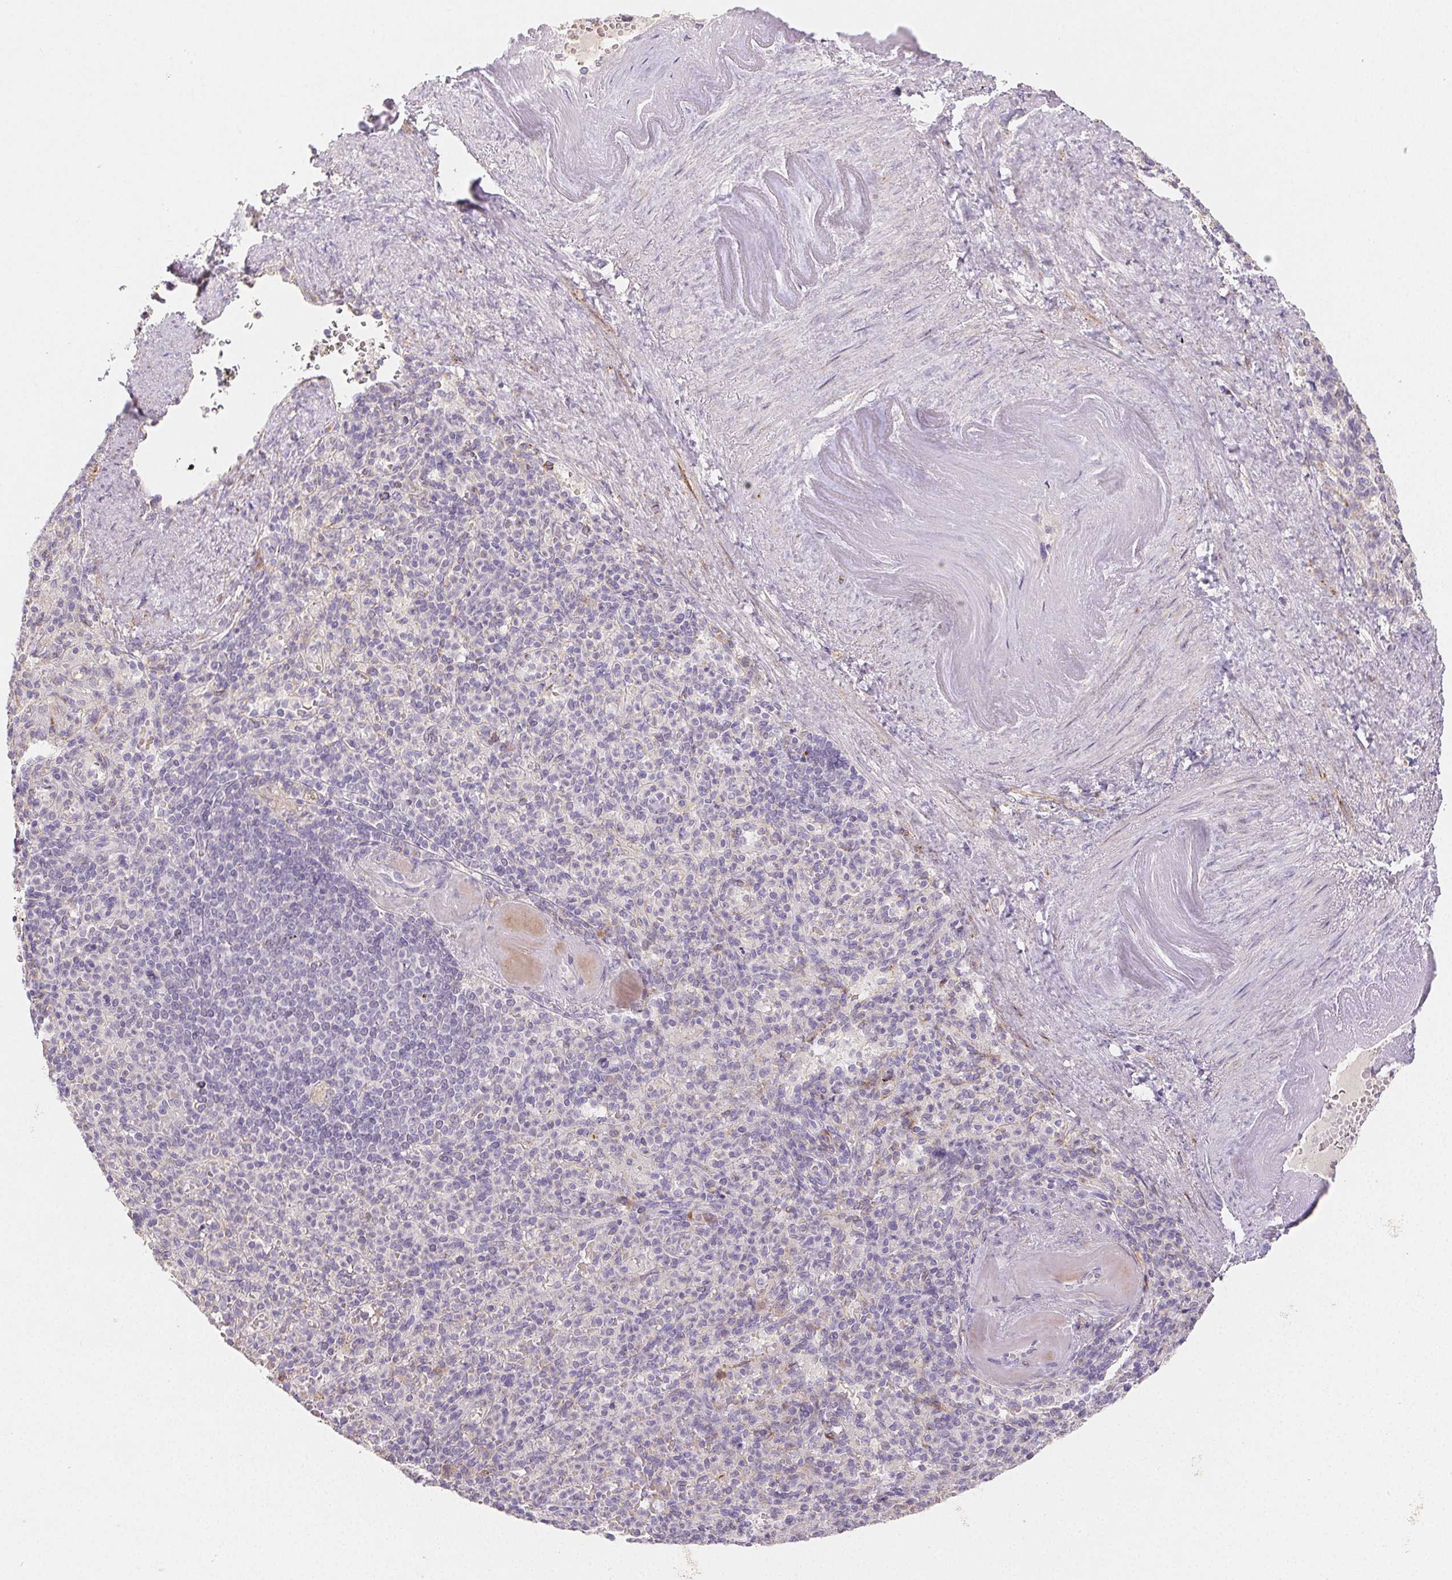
{"staining": {"intensity": "negative", "quantity": "none", "location": "none"}, "tissue": "spleen", "cell_type": "Cells in red pulp", "image_type": "normal", "snomed": [{"axis": "morphology", "description": "Normal tissue, NOS"}, {"axis": "topography", "description": "Spleen"}], "caption": "IHC of unremarkable human spleen reveals no expression in cells in red pulp. (DAB immunohistochemistry (IHC) with hematoxylin counter stain).", "gene": "ACVR1B", "patient": {"sex": "female", "age": 74}}